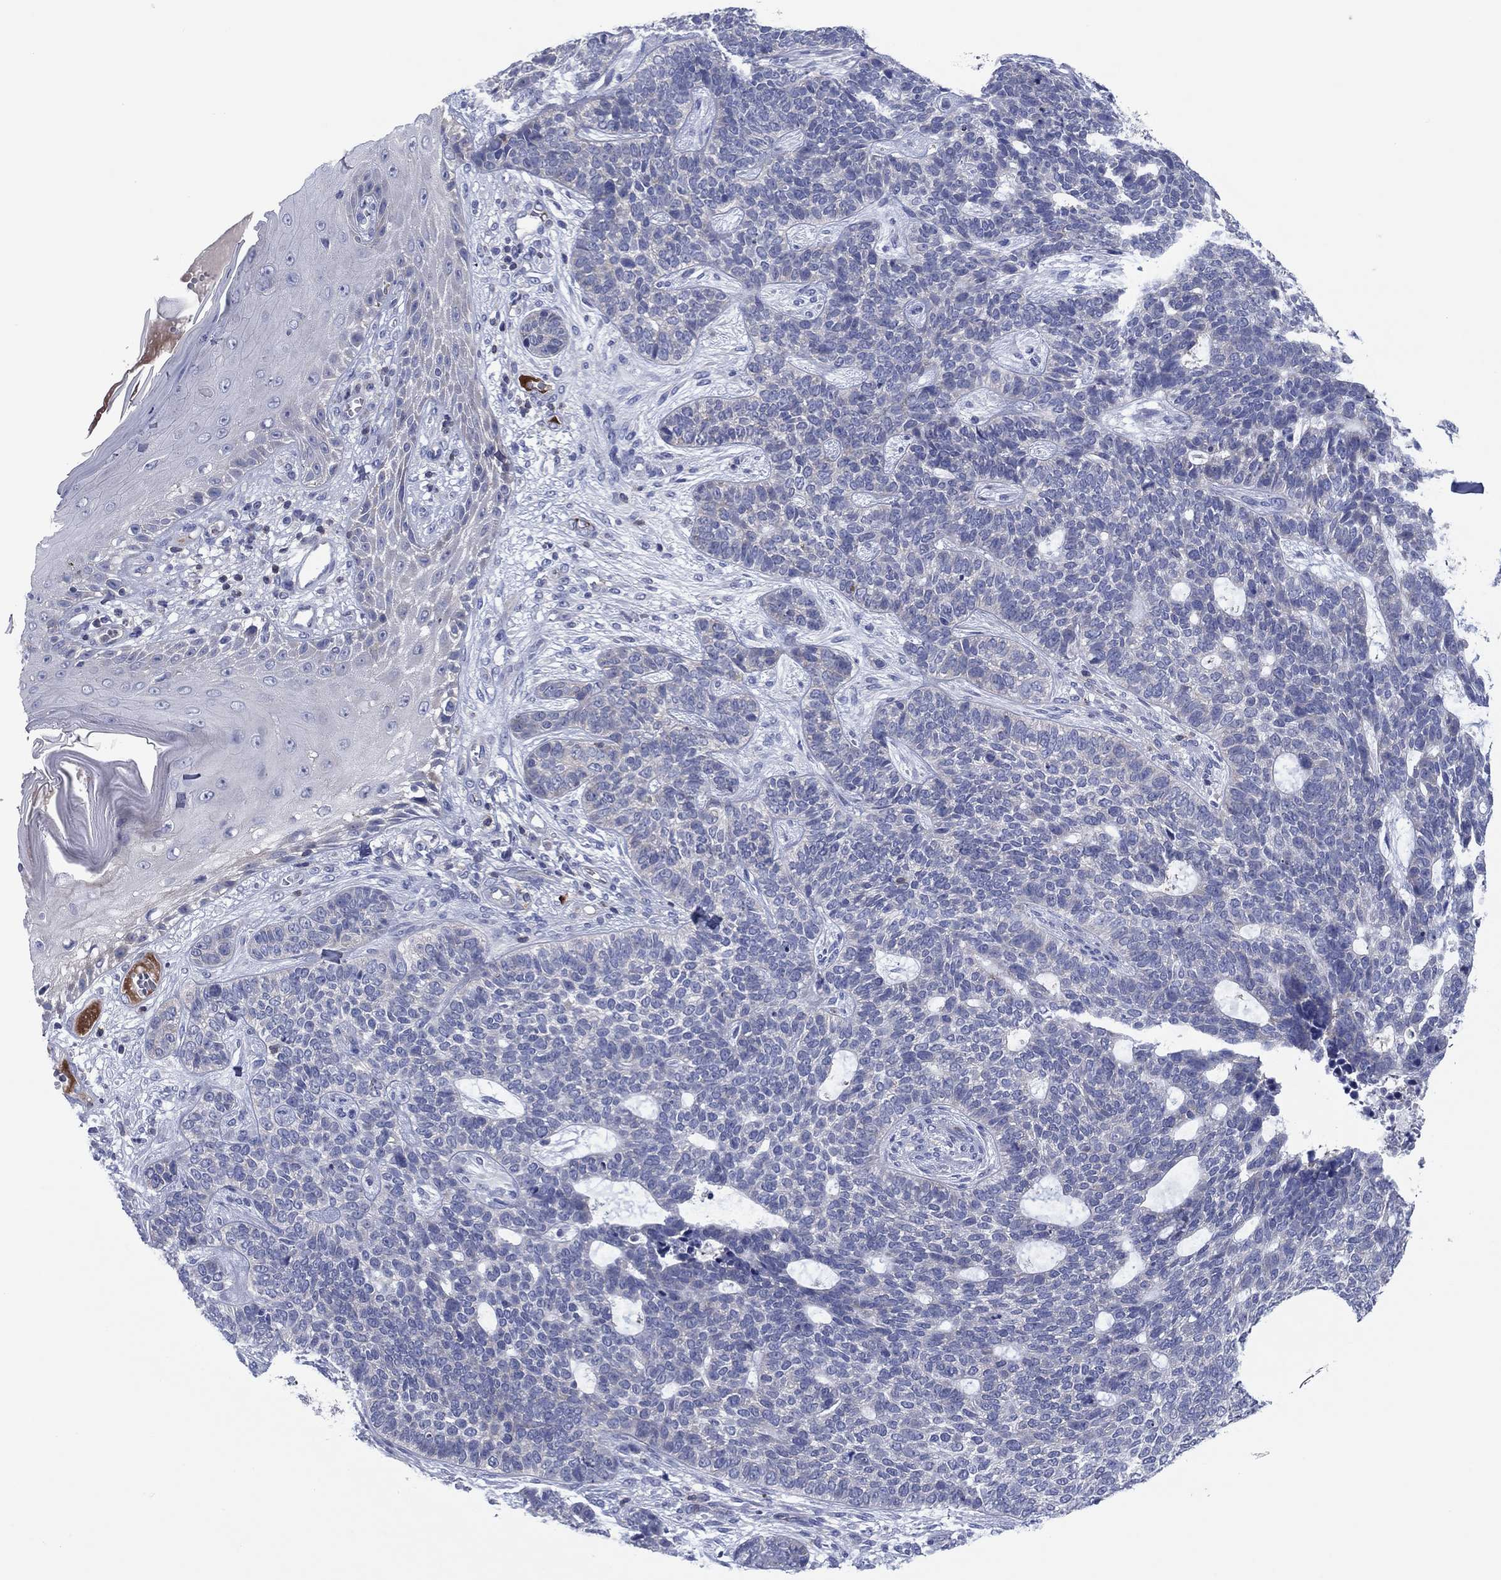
{"staining": {"intensity": "negative", "quantity": "none", "location": "none"}, "tissue": "skin cancer", "cell_type": "Tumor cells", "image_type": "cancer", "snomed": [{"axis": "morphology", "description": "Basal cell carcinoma"}, {"axis": "topography", "description": "Skin"}], "caption": "The immunohistochemistry photomicrograph has no significant positivity in tumor cells of skin cancer (basal cell carcinoma) tissue. The staining is performed using DAB brown chromogen with nuclei counter-stained in using hematoxylin.", "gene": "PVR", "patient": {"sex": "female", "age": 69}}